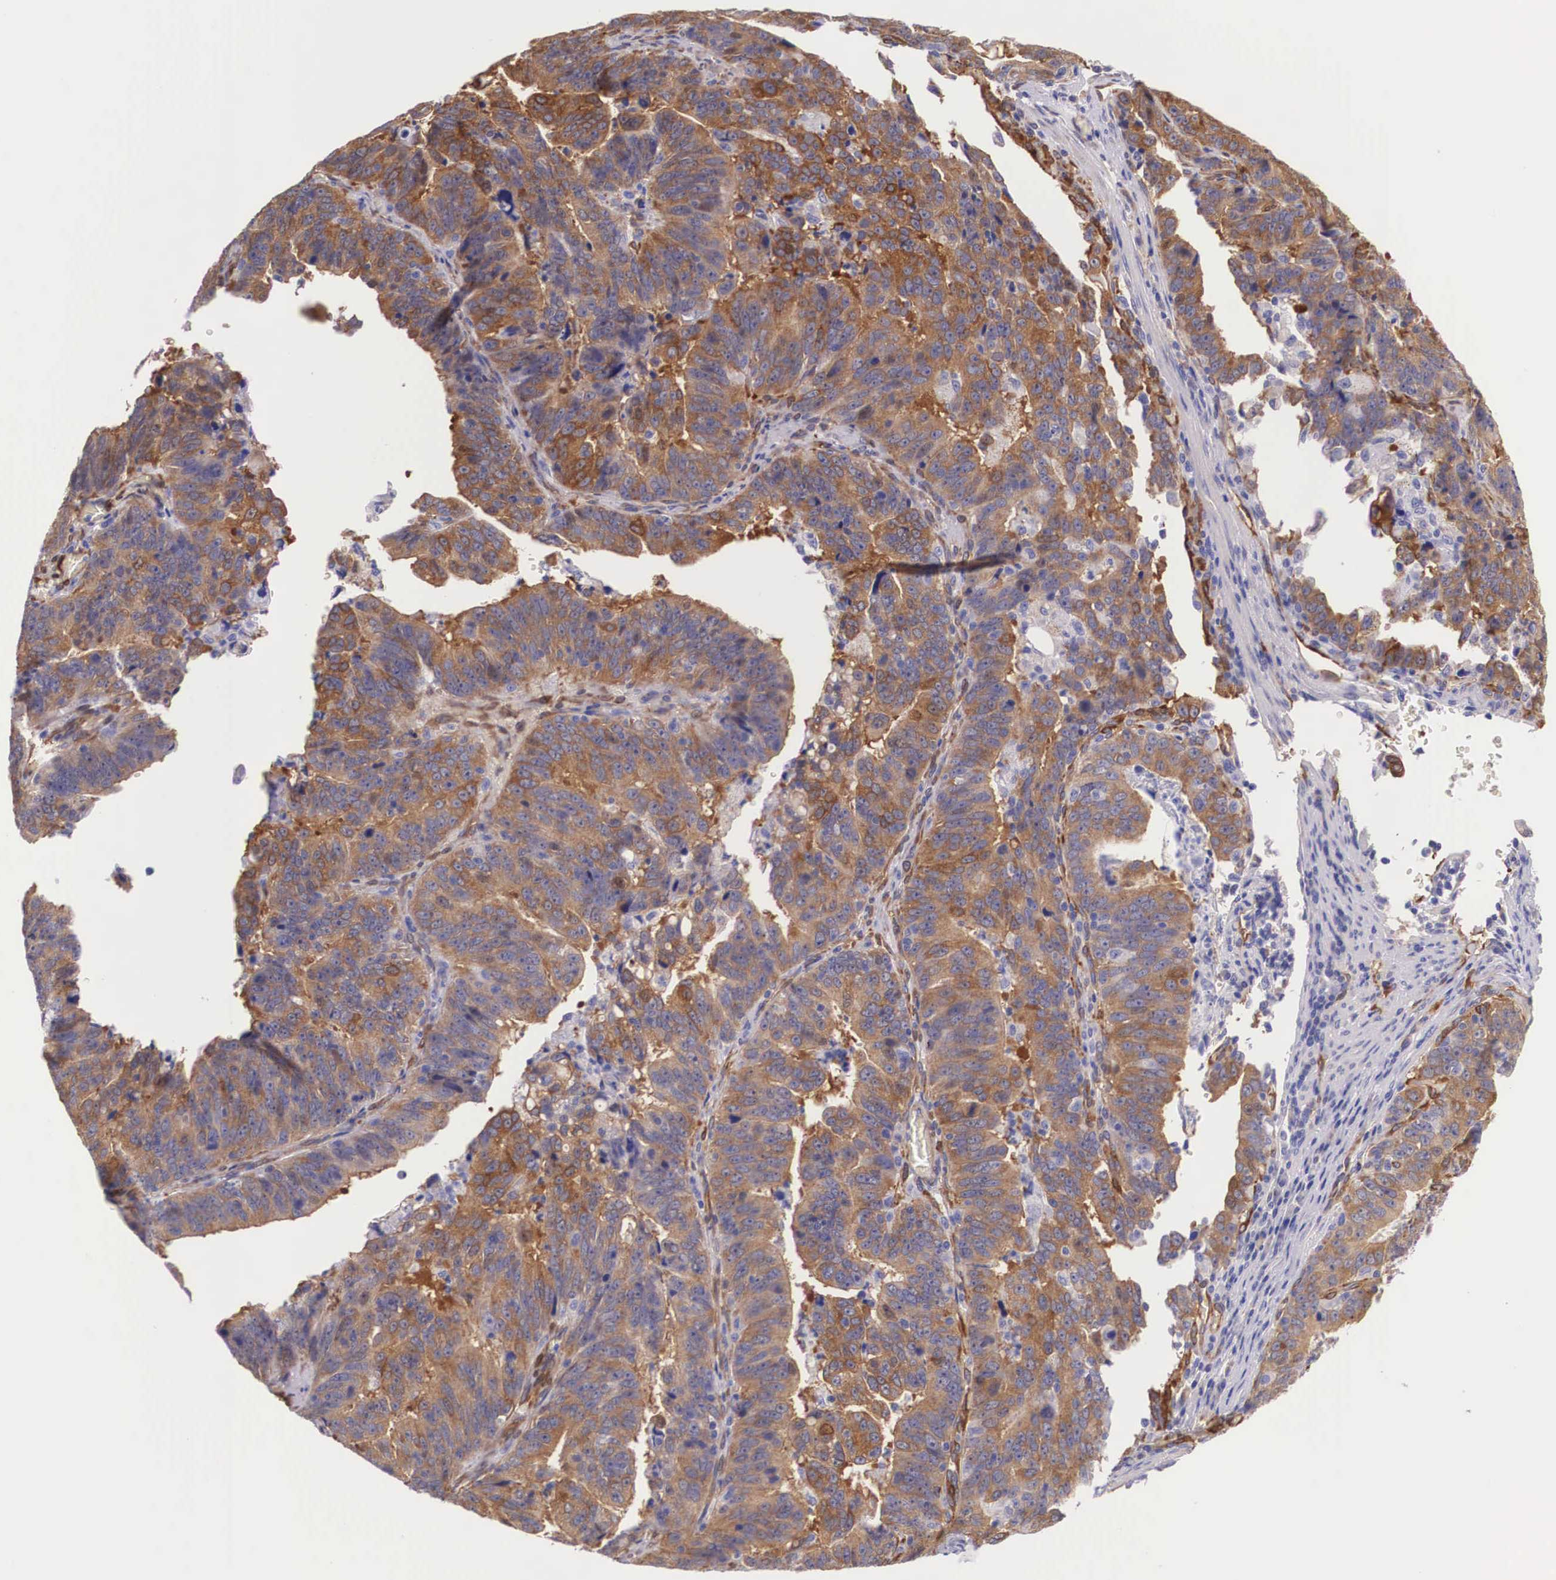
{"staining": {"intensity": "strong", "quantity": ">75%", "location": "cytoplasmic/membranous"}, "tissue": "stomach cancer", "cell_type": "Tumor cells", "image_type": "cancer", "snomed": [{"axis": "morphology", "description": "Adenocarcinoma, NOS"}, {"axis": "topography", "description": "Stomach, upper"}], "caption": "Adenocarcinoma (stomach) stained for a protein shows strong cytoplasmic/membranous positivity in tumor cells.", "gene": "BCAR1", "patient": {"sex": "female", "age": 50}}